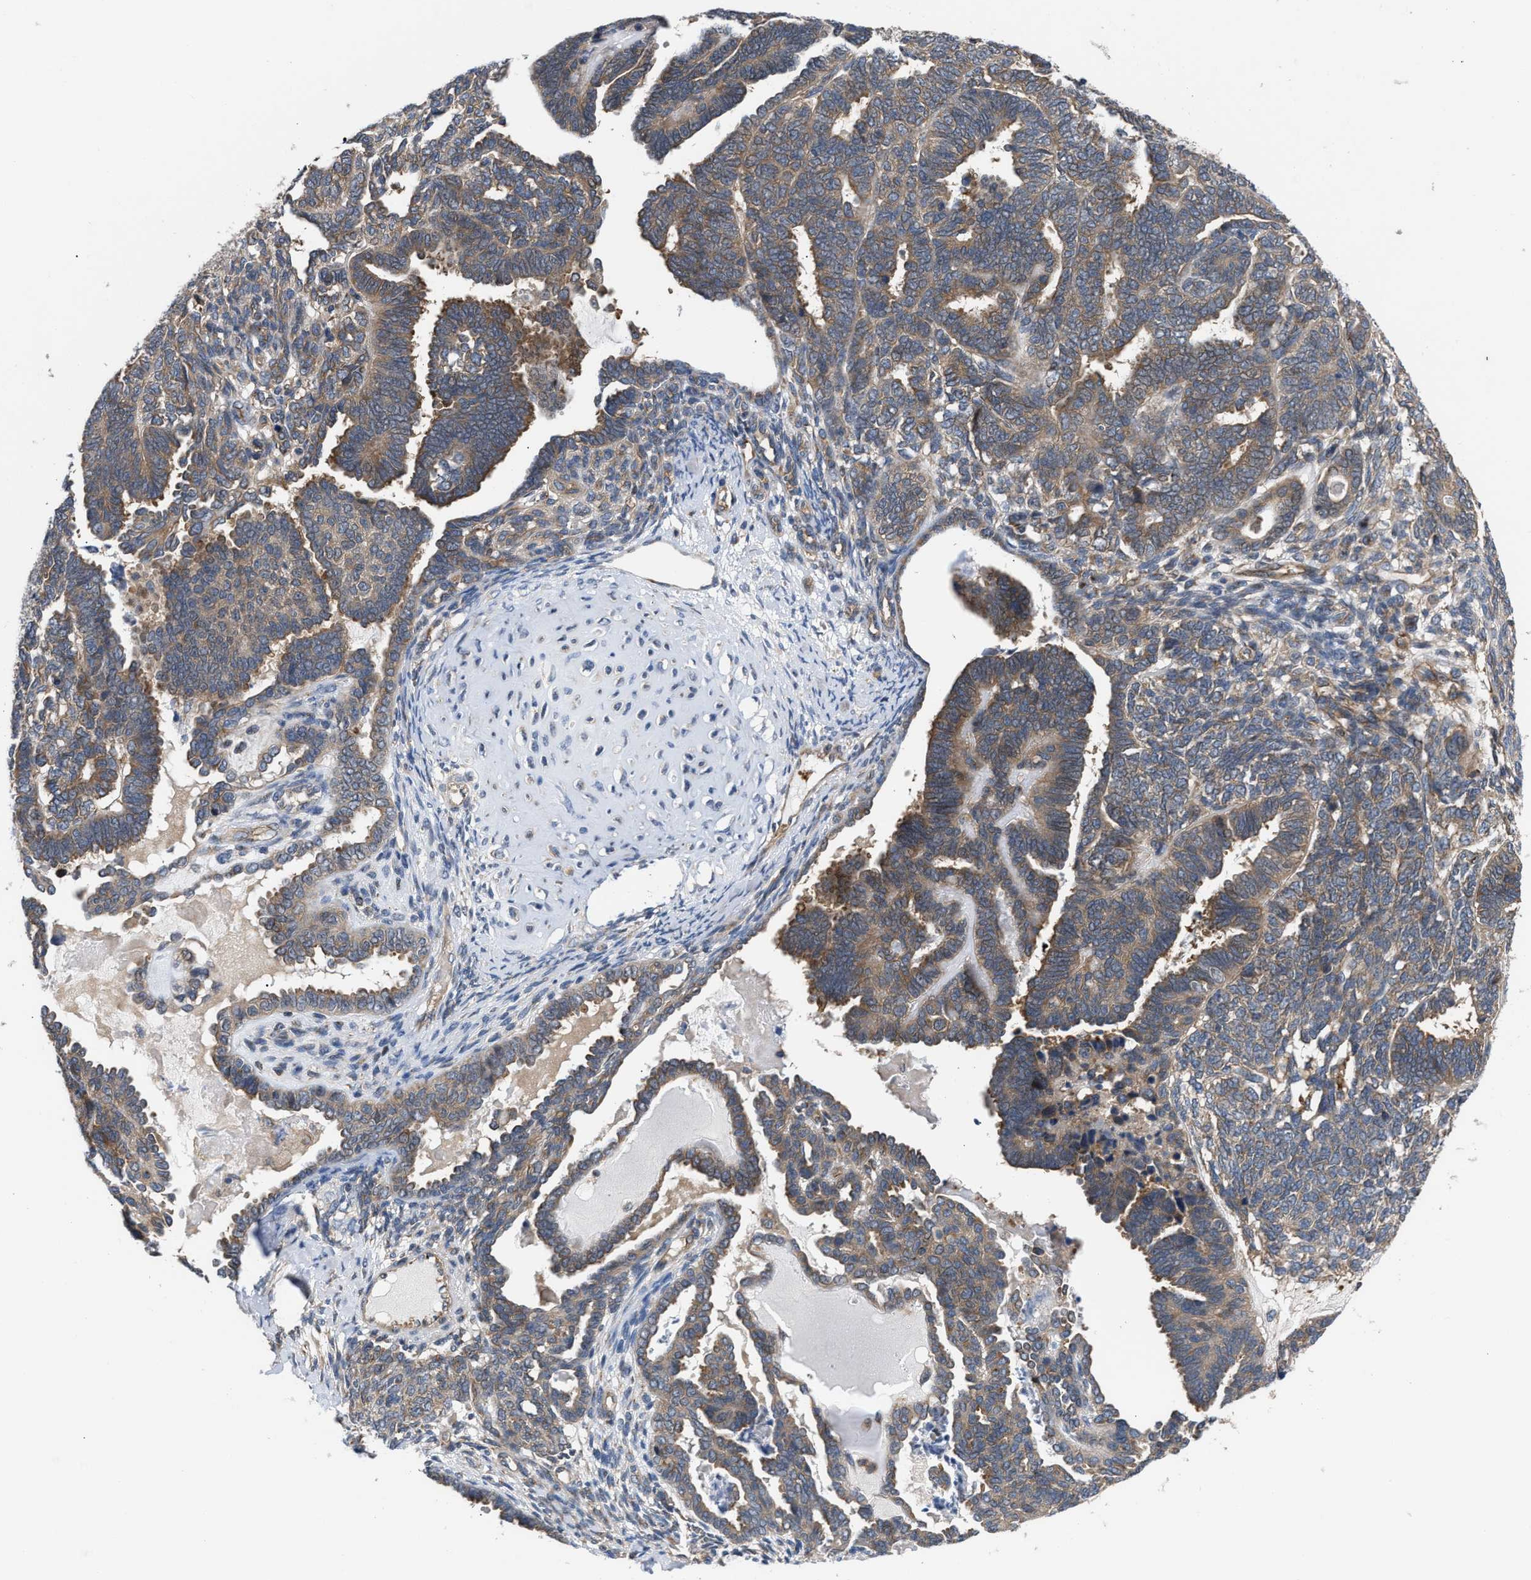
{"staining": {"intensity": "moderate", "quantity": ">75%", "location": "cytoplasmic/membranous"}, "tissue": "endometrial cancer", "cell_type": "Tumor cells", "image_type": "cancer", "snomed": [{"axis": "morphology", "description": "Neoplasm, malignant, NOS"}, {"axis": "topography", "description": "Endometrium"}], "caption": "Endometrial cancer (malignant neoplasm) stained for a protein shows moderate cytoplasmic/membranous positivity in tumor cells.", "gene": "LAPTM4B", "patient": {"sex": "female", "age": 74}}